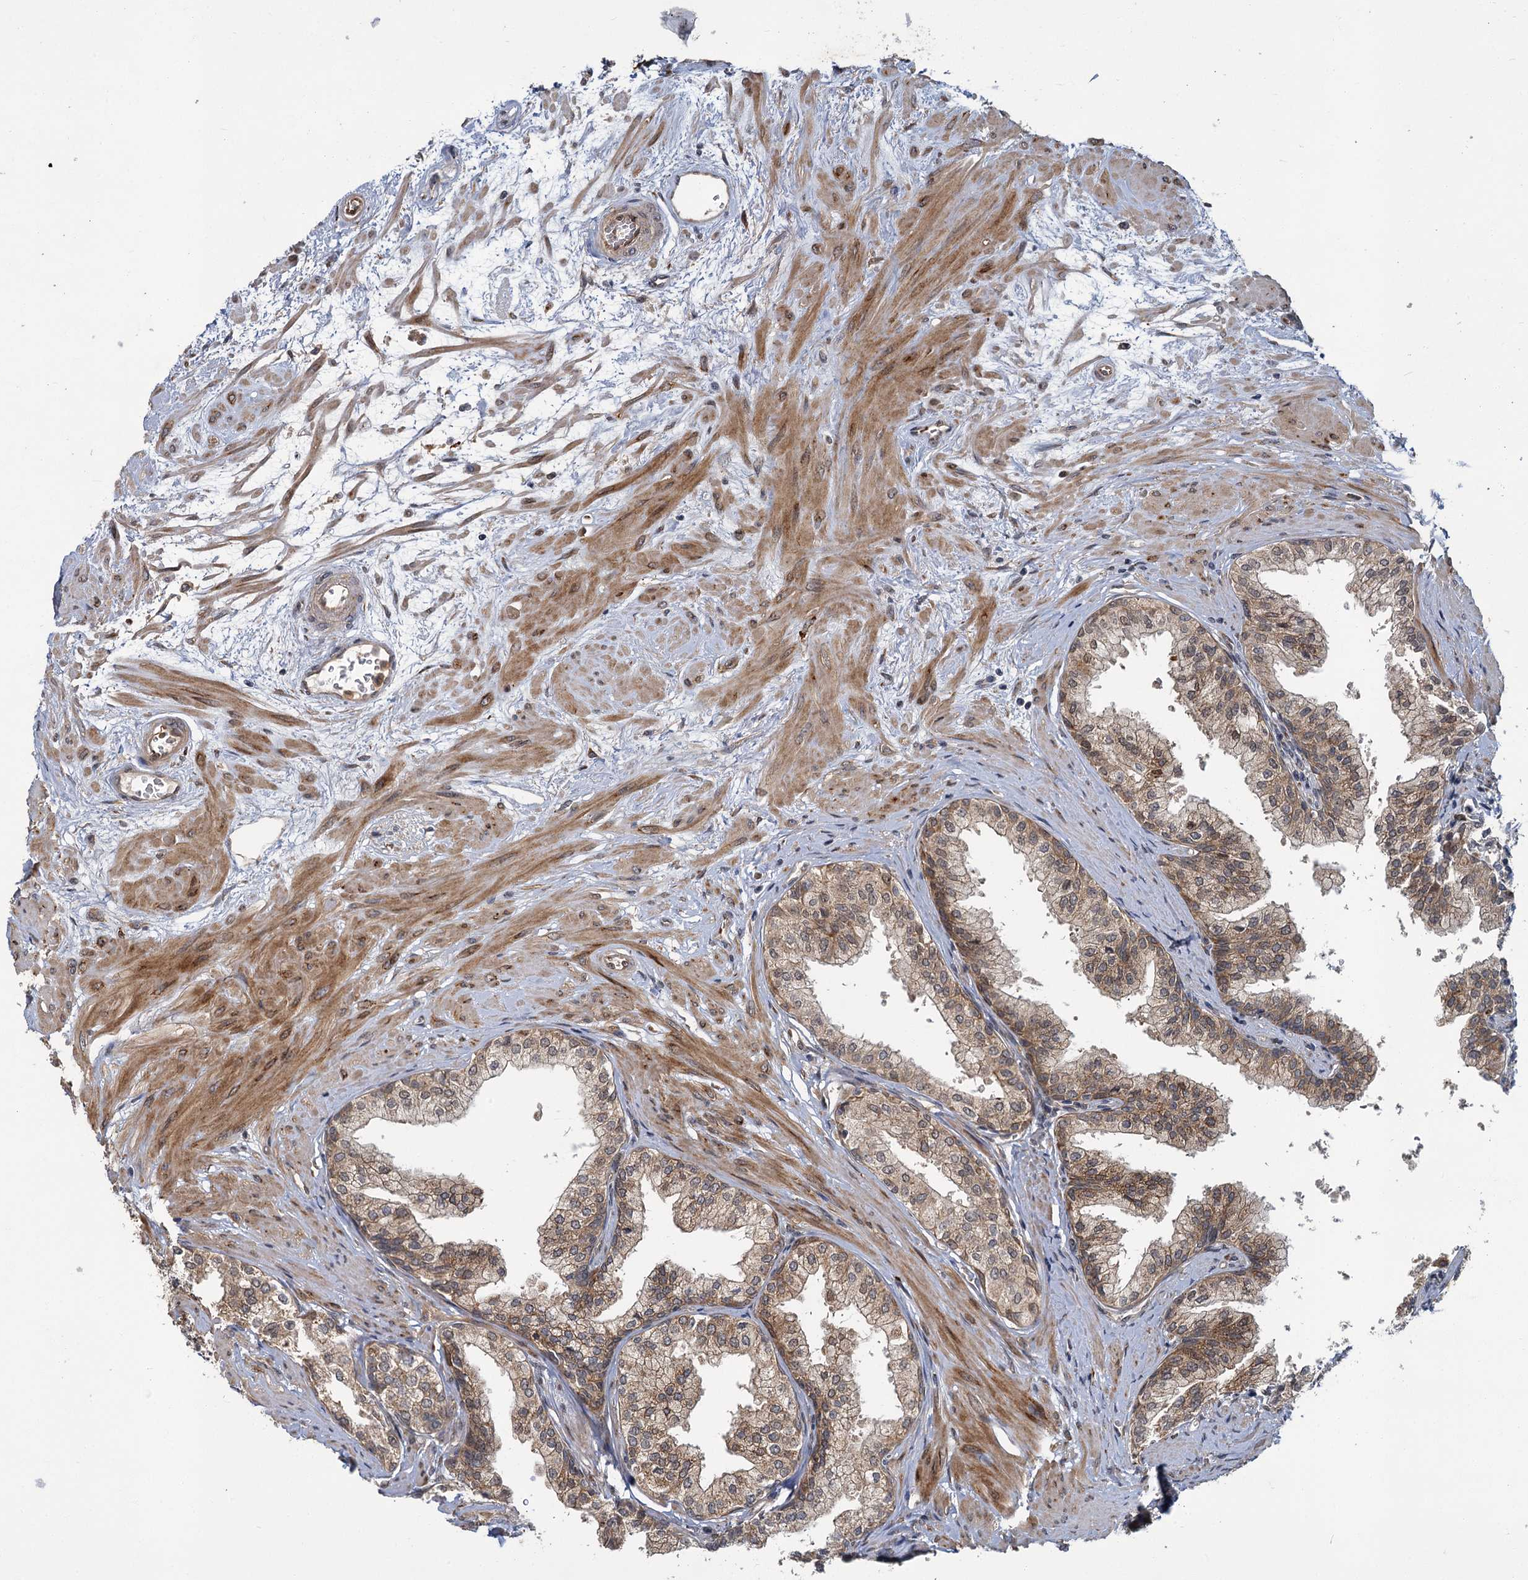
{"staining": {"intensity": "moderate", "quantity": ">75%", "location": "cytoplasmic/membranous,nuclear"}, "tissue": "prostate", "cell_type": "Glandular cells", "image_type": "normal", "snomed": [{"axis": "morphology", "description": "Normal tissue, NOS"}, {"axis": "topography", "description": "Prostate"}], "caption": "Immunohistochemical staining of normal prostate demonstrates >75% levels of moderate cytoplasmic/membranous,nuclear protein expression in approximately >75% of glandular cells. Using DAB (brown) and hematoxylin (blue) stains, captured at high magnification using brightfield microscopy.", "gene": "APBA2", "patient": {"sex": "male", "age": 60}}